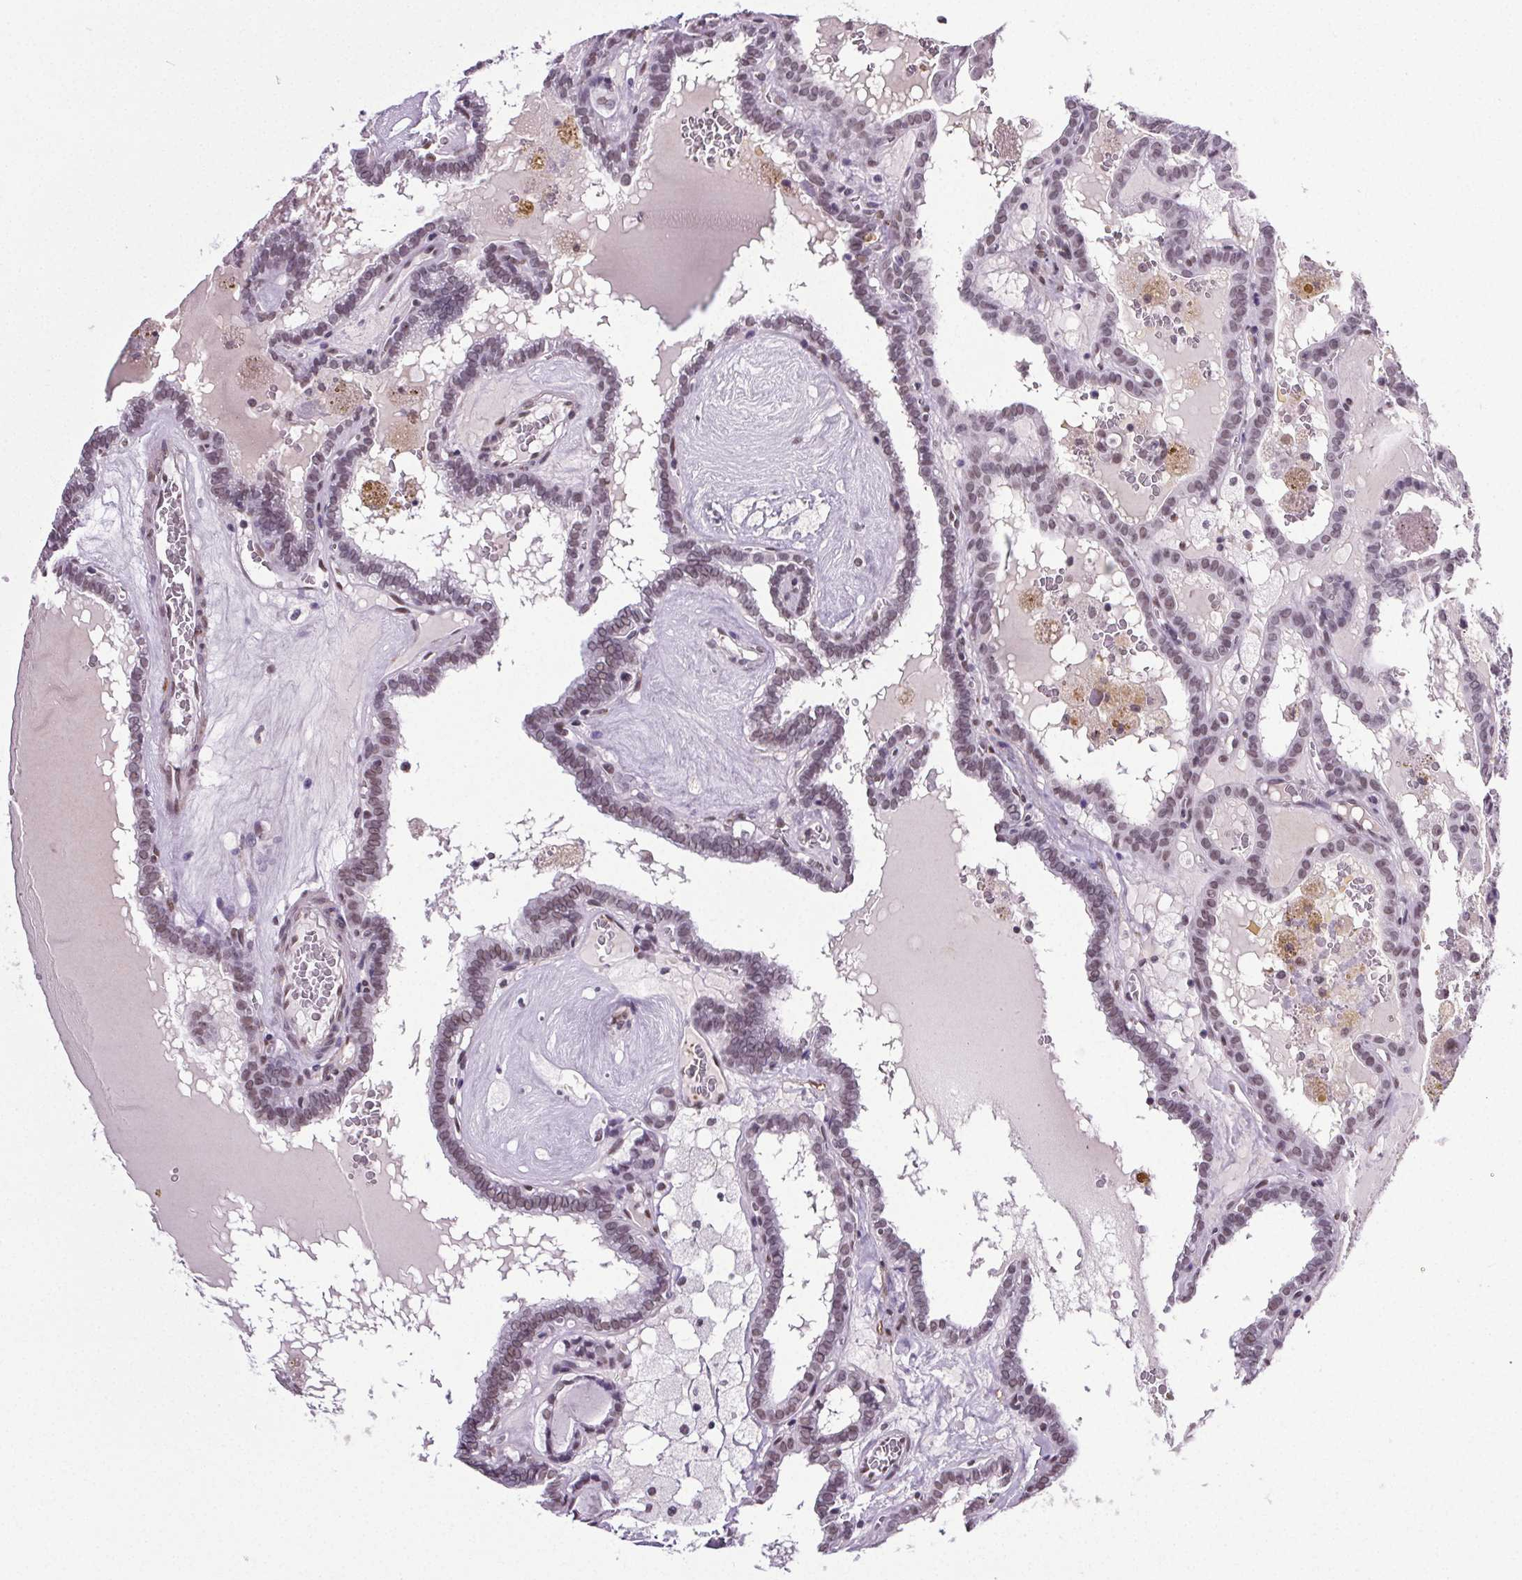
{"staining": {"intensity": "weak", "quantity": "25%-75%", "location": "nuclear"}, "tissue": "thyroid cancer", "cell_type": "Tumor cells", "image_type": "cancer", "snomed": [{"axis": "morphology", "description": "Papillary adenocarcinoma, NOS"}, {"axis": "topography", "description": "Thyroid gland"}], "caption": "Thyroid papillary adenocarcinoma stained for a protein (brown) demonstrates weak nuclear positive staining in about 25%-75% of tumor cells.", "gene": "GP6", "patient": {"sex": "female", "age": 39}}